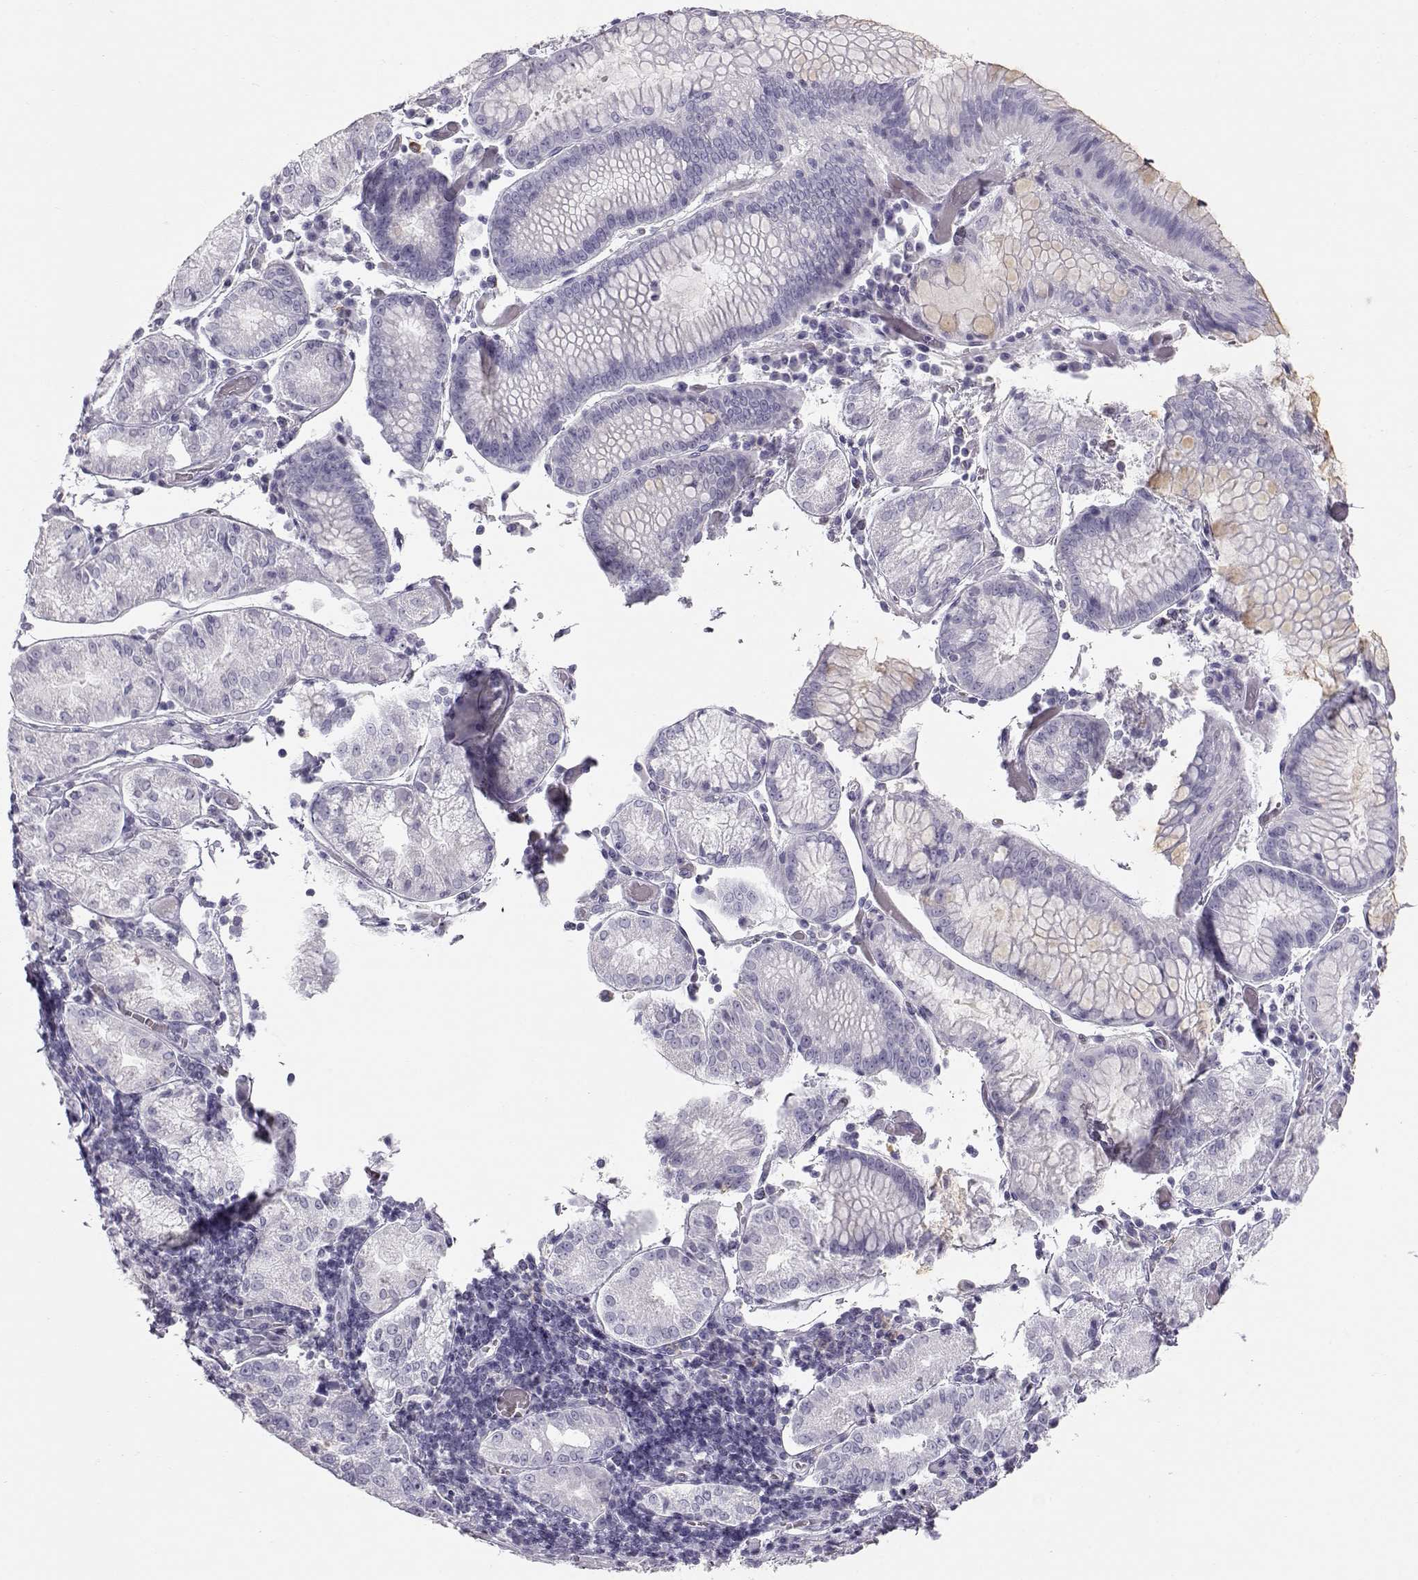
{"staining": {"intensity": "negative", "quantity": "none", "location": "none"}, "tissue": "stomach cancer", "cell_type": "Tumor cells", "image_type": "cancer", "snomed": [{"axis": "morphology", "description": "Adenocarcinoma, NOS"}, {"axis": "topography", "description": "Stomach"}], "caption": "Adenocarcinoma (stomach) was stained to show a protein in brown. There is no significant positivity in tumor cells. (Immunohistochemistry (ihc), brightfield microscopy, high magnification).", "gene": "MIP", "patient": {"sex": "male", "age": 93}}